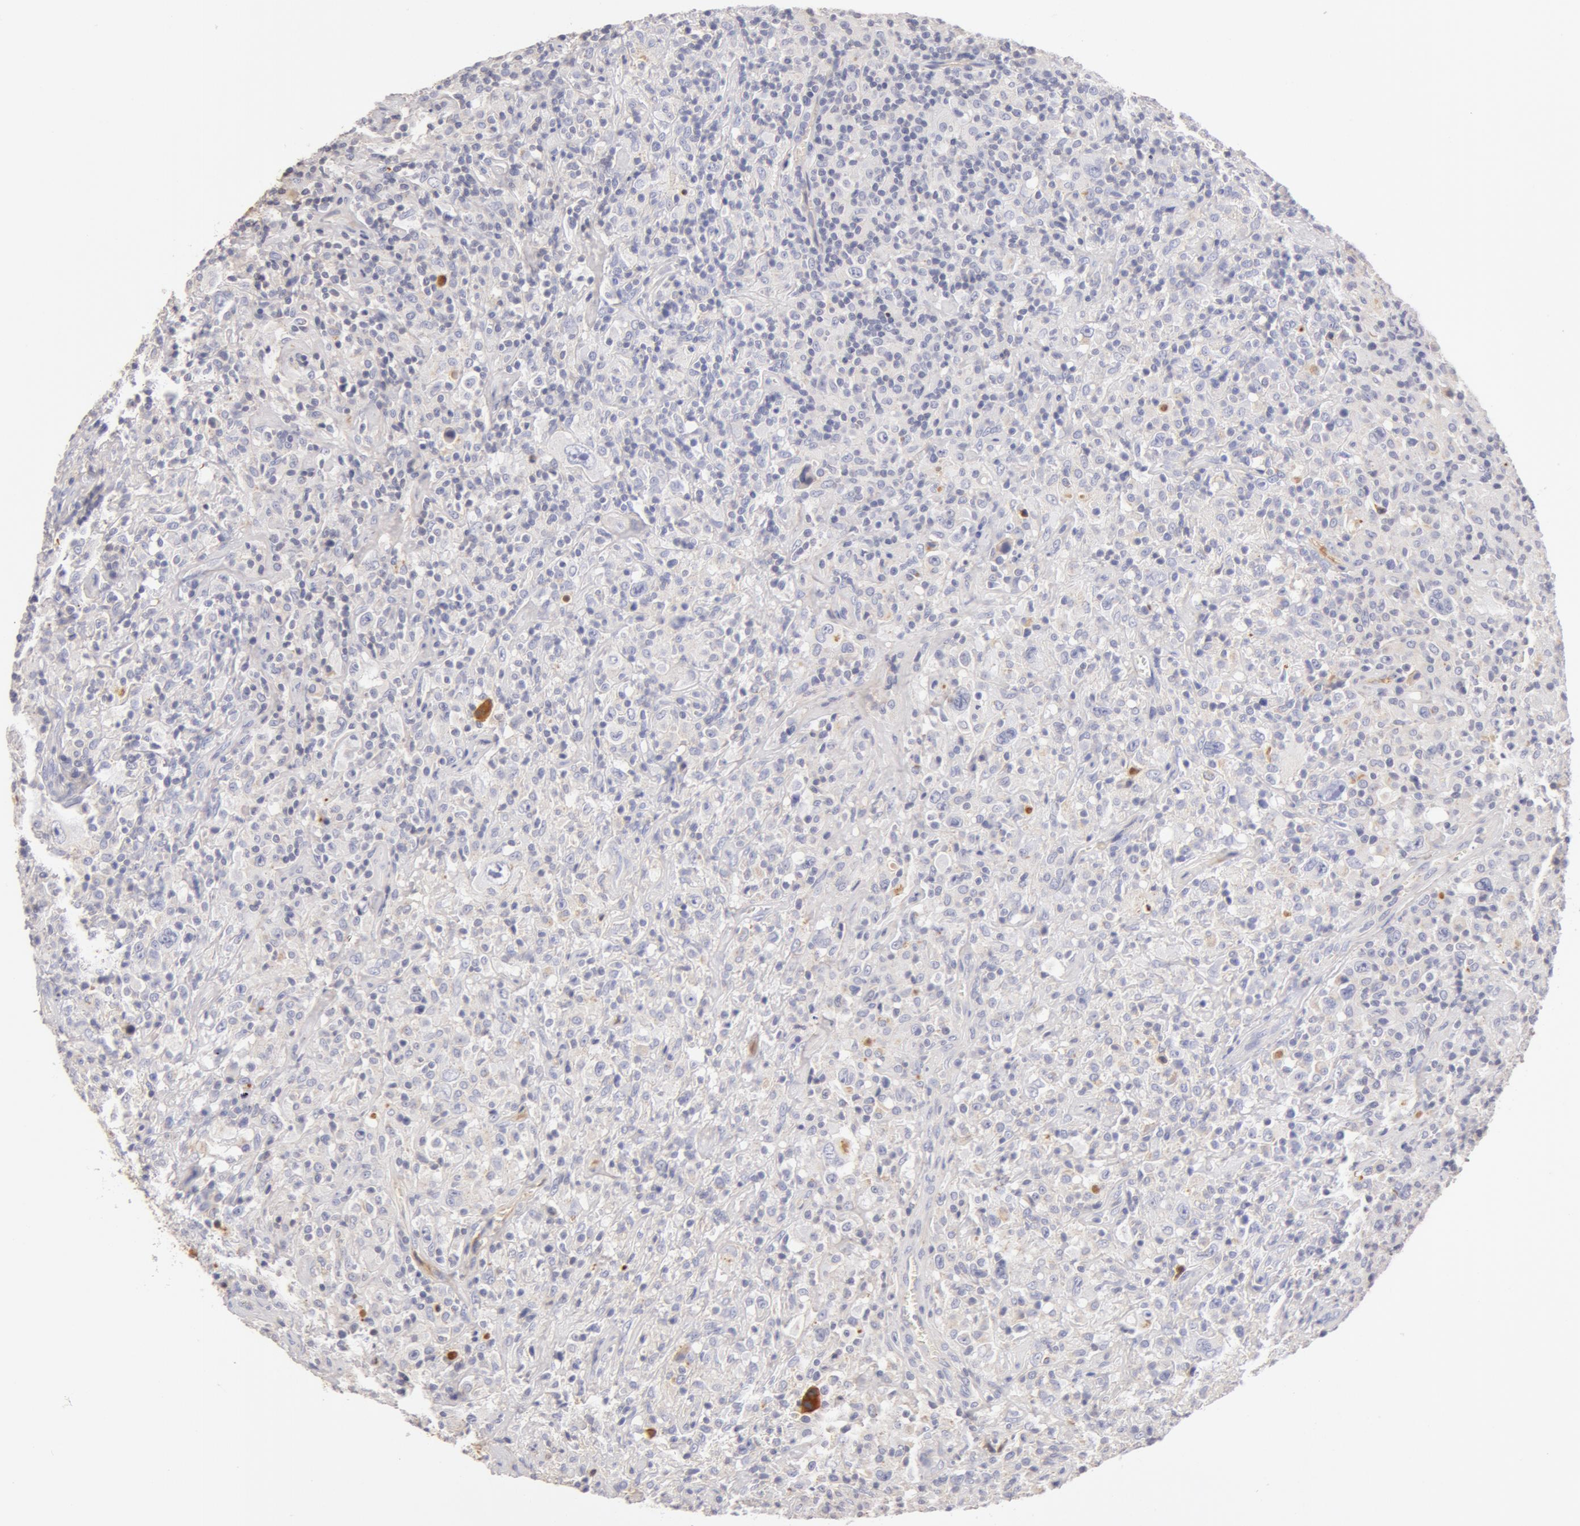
{"staining": {"intensity": "negative", "quantity": "none", "location": "none"}, "tissue": "lymphoma", "cell_type": "Tumor cells", "image_type": "cancer", "snomed": [{"axis": "morphology", "description": "Hodgkin's disease, NOS"}, {"axis": "topography", "description": "Lymph node"}], "caption": "High power microscopy image of an immunohistochemistry (IHC) image of lymphoma, revealing no significant positivity in tumor cells.", "gene": "GC", "patient": {"sex": "male", "age": 46}}